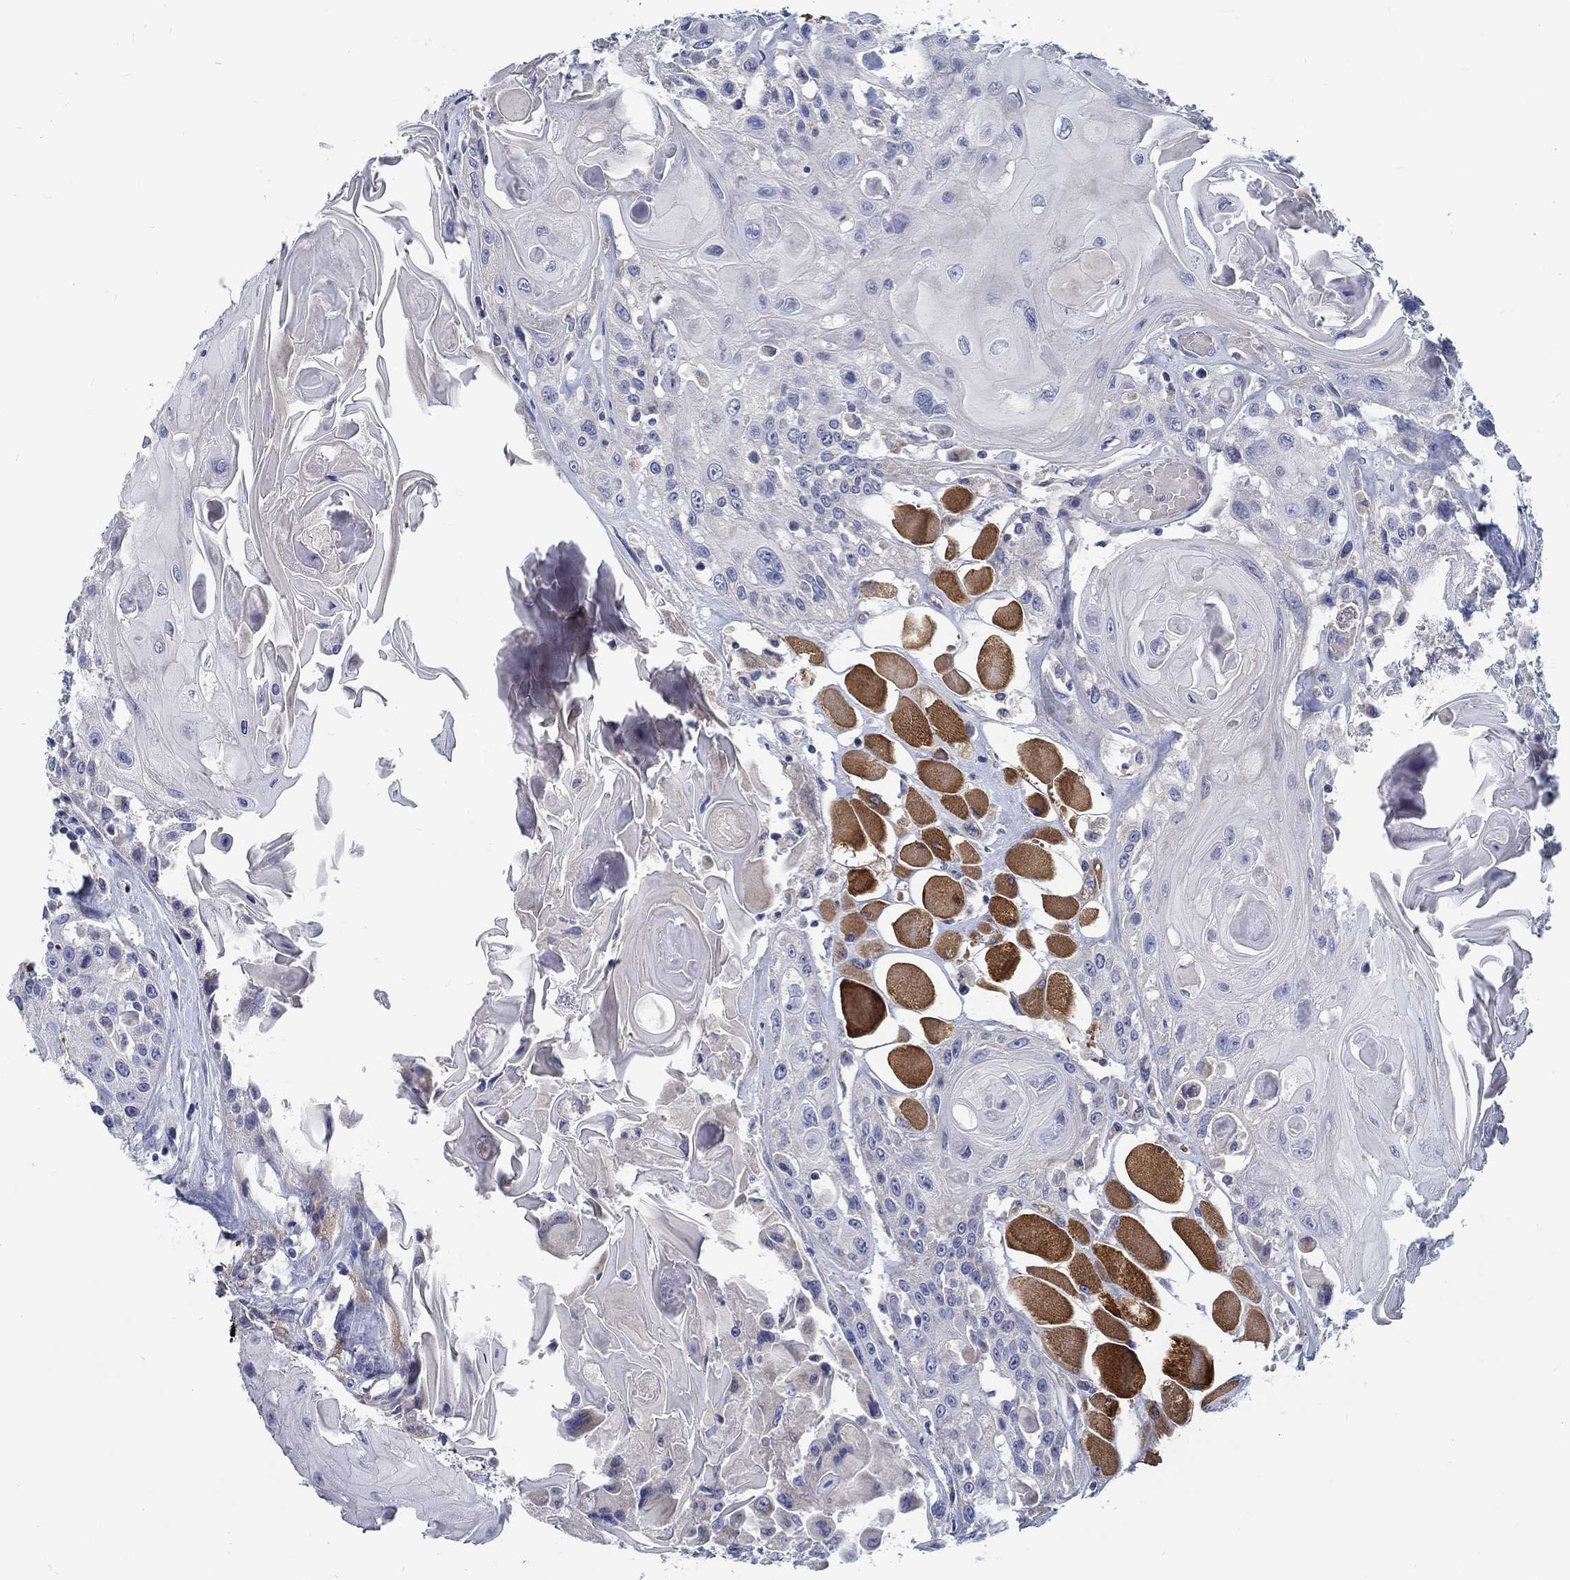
{"staining": {"intensity": "negative", "quantity": "none", "location": "none"}, "tissue": "head and neck cancer", "cell_type": "Tumor cells", "image_type": "cancer", "snomed": [{"axis": "morphology", "description": "Squamous cell carcinoma, NOS"}, {"axis": "topography", "description": "Head-Neck"}], "caption": "There is no significant staining in tumor cells of squamous cell carcinoma (head and neck). (DAB (3,3'-diaminobenzidine) immunohistochemistry (IHC) with hematoxylin counter stain).", "gene": "MYBPC1", "patient": {"sex": "female", "age": 59}}